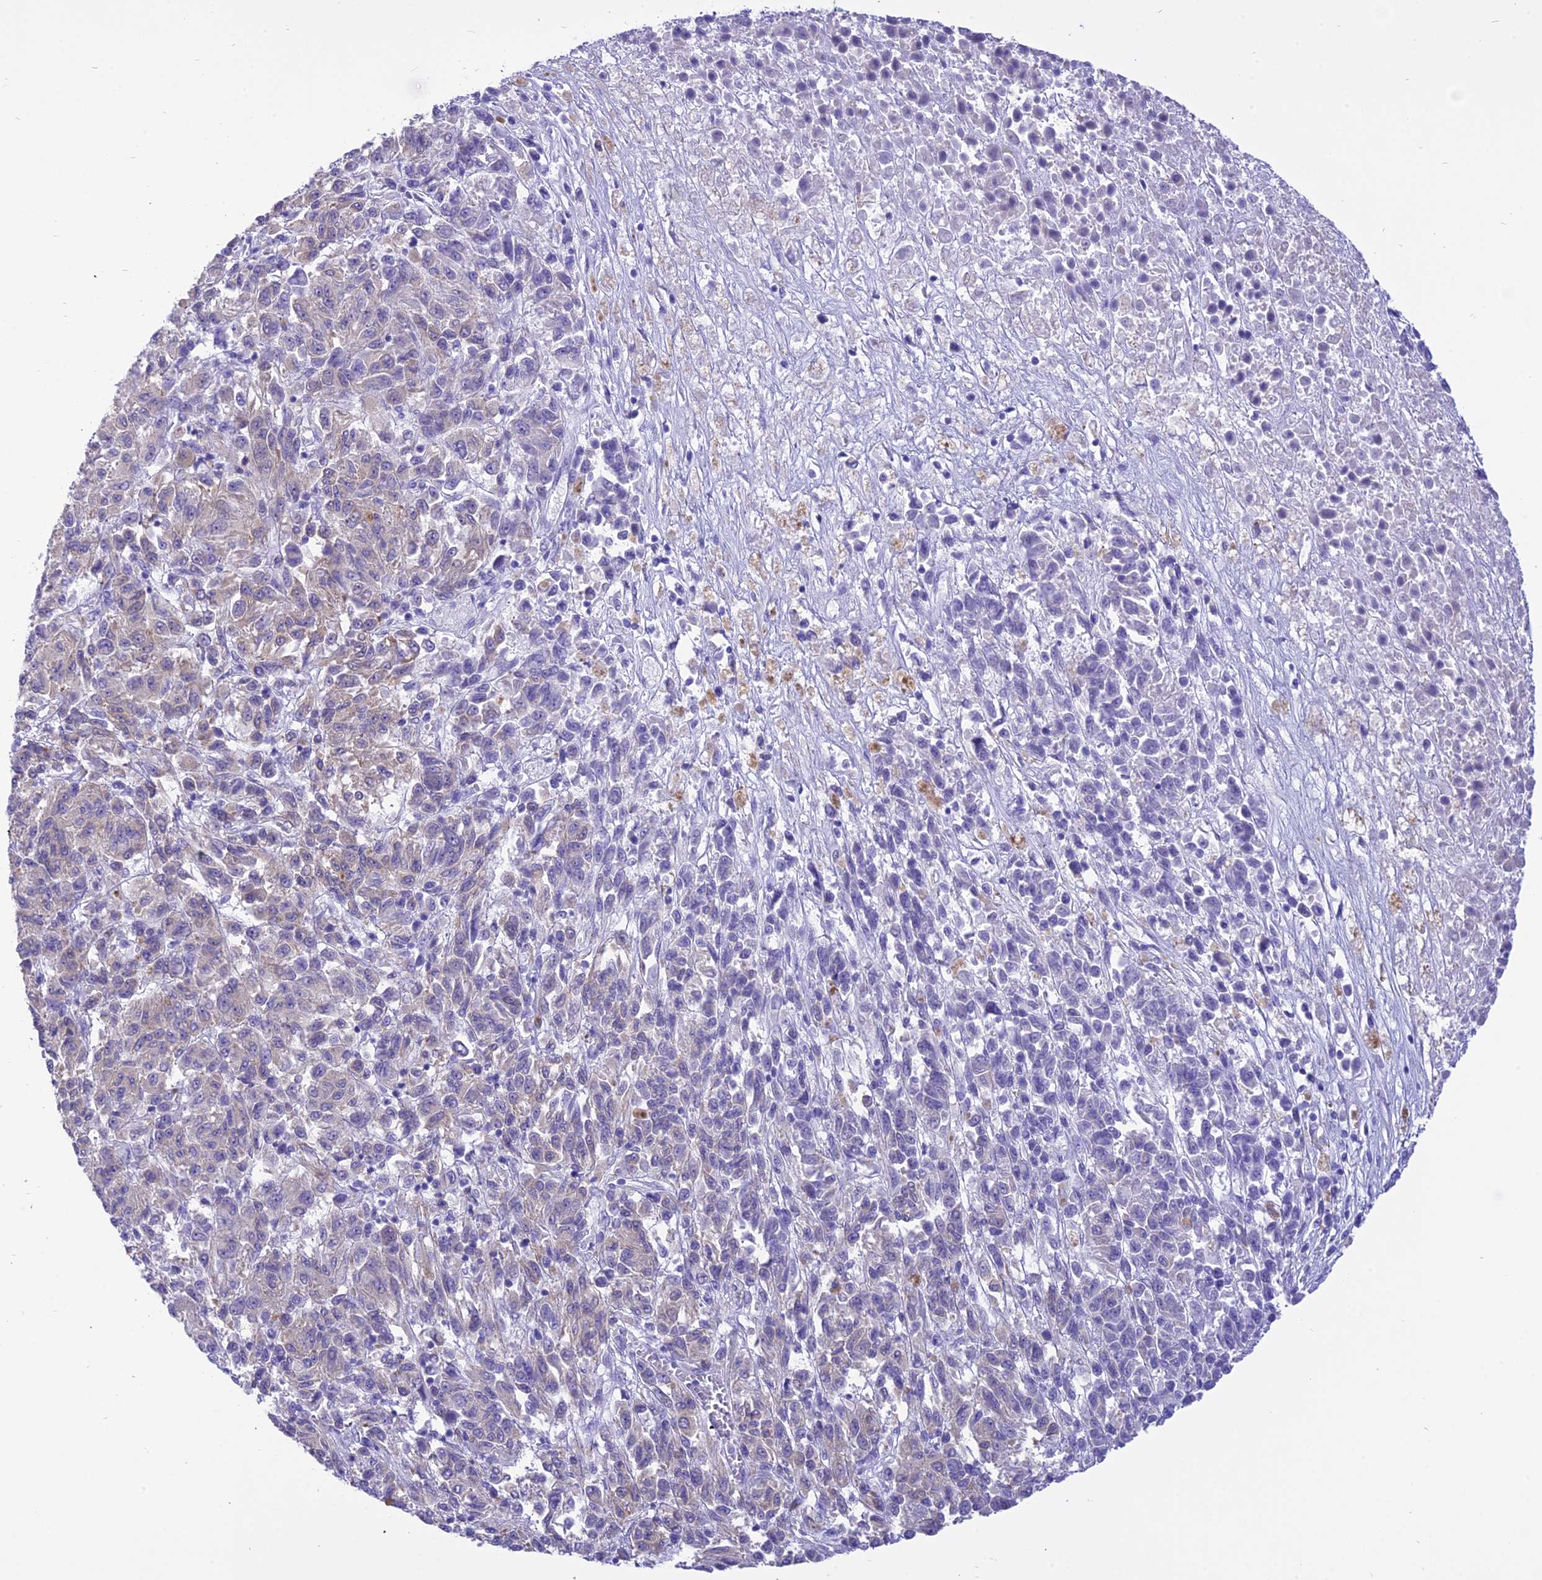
{"staining": {"intensity": "negative", "quantity": "none", "location": "none"}, "tissue": "melanoma", "cell_type": "Tumor cells", "image_type": "cancer", "snomed": [{"axis": "morphology", "description": "Malignant melanoma, Metastatic site"}, {"axis": "topography", "description": "Lung"}], "caption": "Melanoma stained for a protein using immunohistochemistry (IHC) shows no staining tumor cells.", "gene": "DCAF16", "patient": {"sex": "male", "age": 64}}